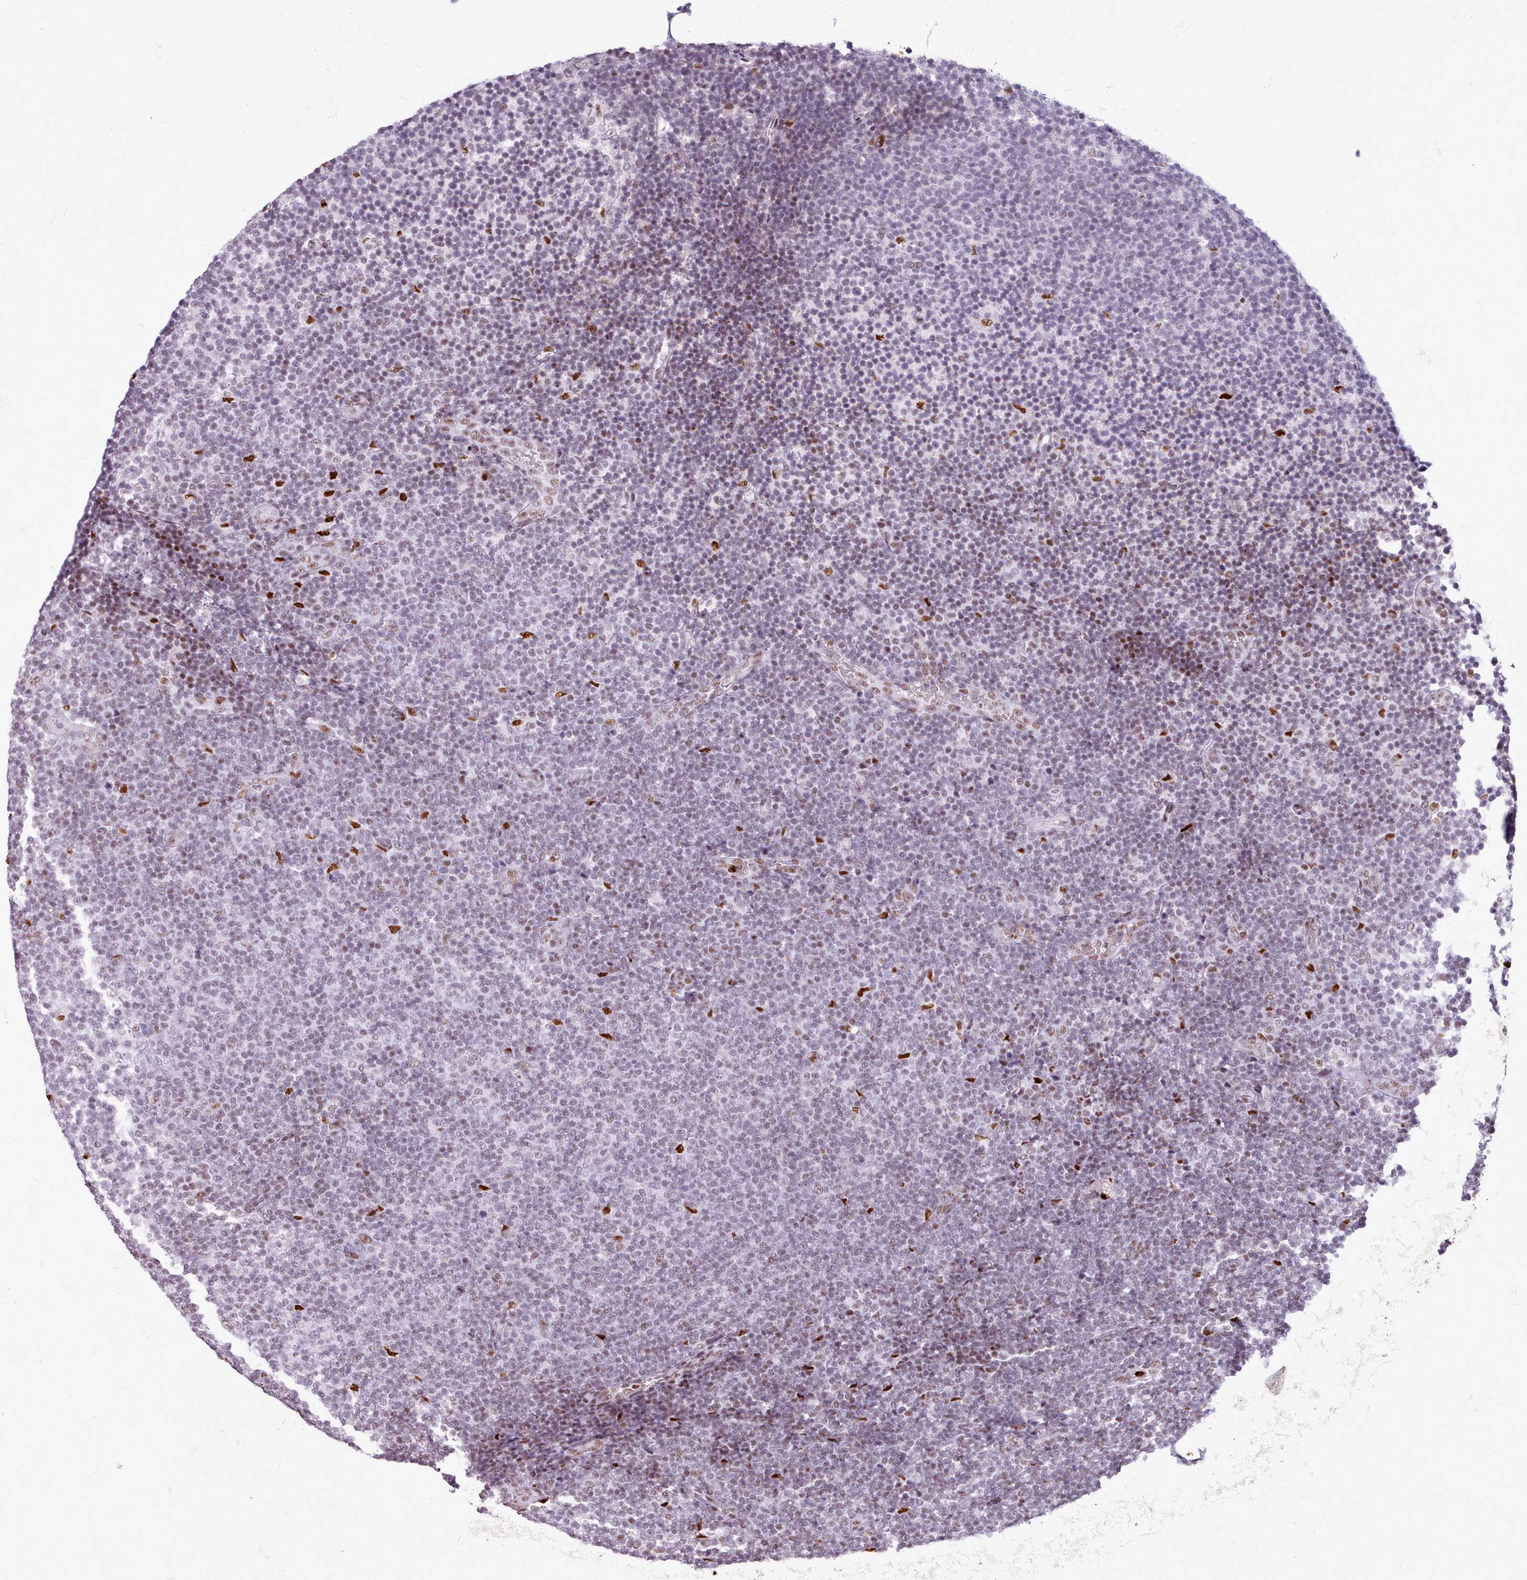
{"staining": {"intensity": "moderate", "quantity": "<25%", "location": "nuclear"}, "tissue": "lymphoma", "cell_type": "Tumor cells", "image_type": "cancer", "snomed": [{"axis": "morphology", "description": "Malignant lymphoma, non-Hodgkin's type, Low grade"}, {"axis": "topography", "description": "Lymph node"}], "caption": "Immunohistochemistry staining of low-grade malignant lymphoma, non-Hodgkin's type, which displays low levels of moderate nuclear staining in about <25% of tumor cells indicating moderate nuclear protein expression. The staining was performed using DAB (3,3'-diaminobenzidine) (brown) for protein detection and nuclei were counterstained in hematoxylin (blue).", "gene": "SRSF4", "patient": {"sex": "male", "age": 66}}